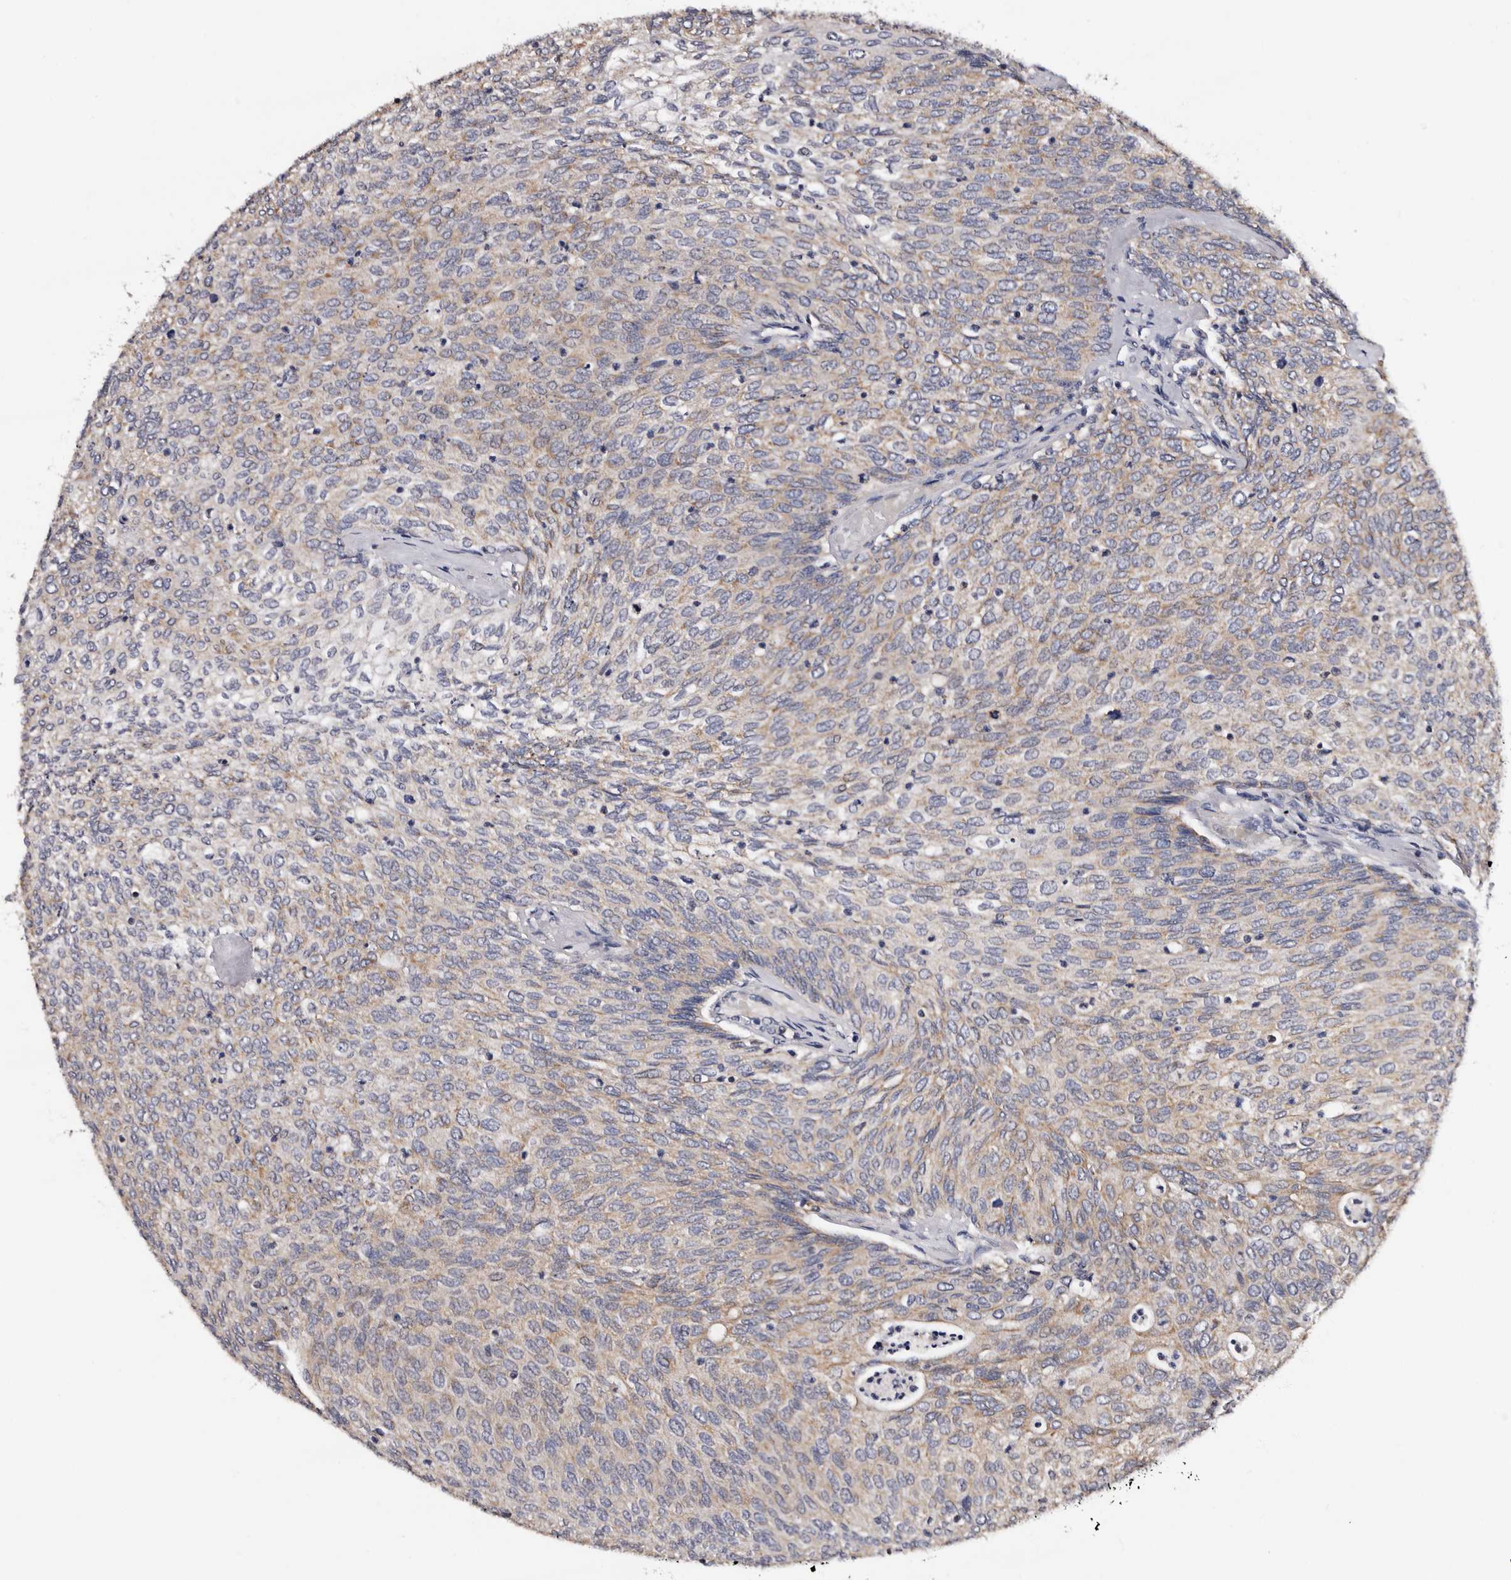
{"staining": {"intensity": "weak", "quantity": ">75%", "location": "cytoplasmic/membranous"}, "tissue": "urothelial cancer", "cell_type": "Tumor cells", "image_type": "cancer", "snomed": [{"axis": "morphology", "description": "Urothelial carcinoma, Low grade"}, {"axis": "topography", "description": "Urinary bladder"}], "caption": "DAB (3,3'-diaminobenzidine) immunohistochemical staining of urothelial carcinoma (low-grade) shows weak cytoplasmic/membranous protein staining in approximately >75% of tumor cells.", "gene": "TAF4B", "patient": {"sex": "female", "age": 79}}